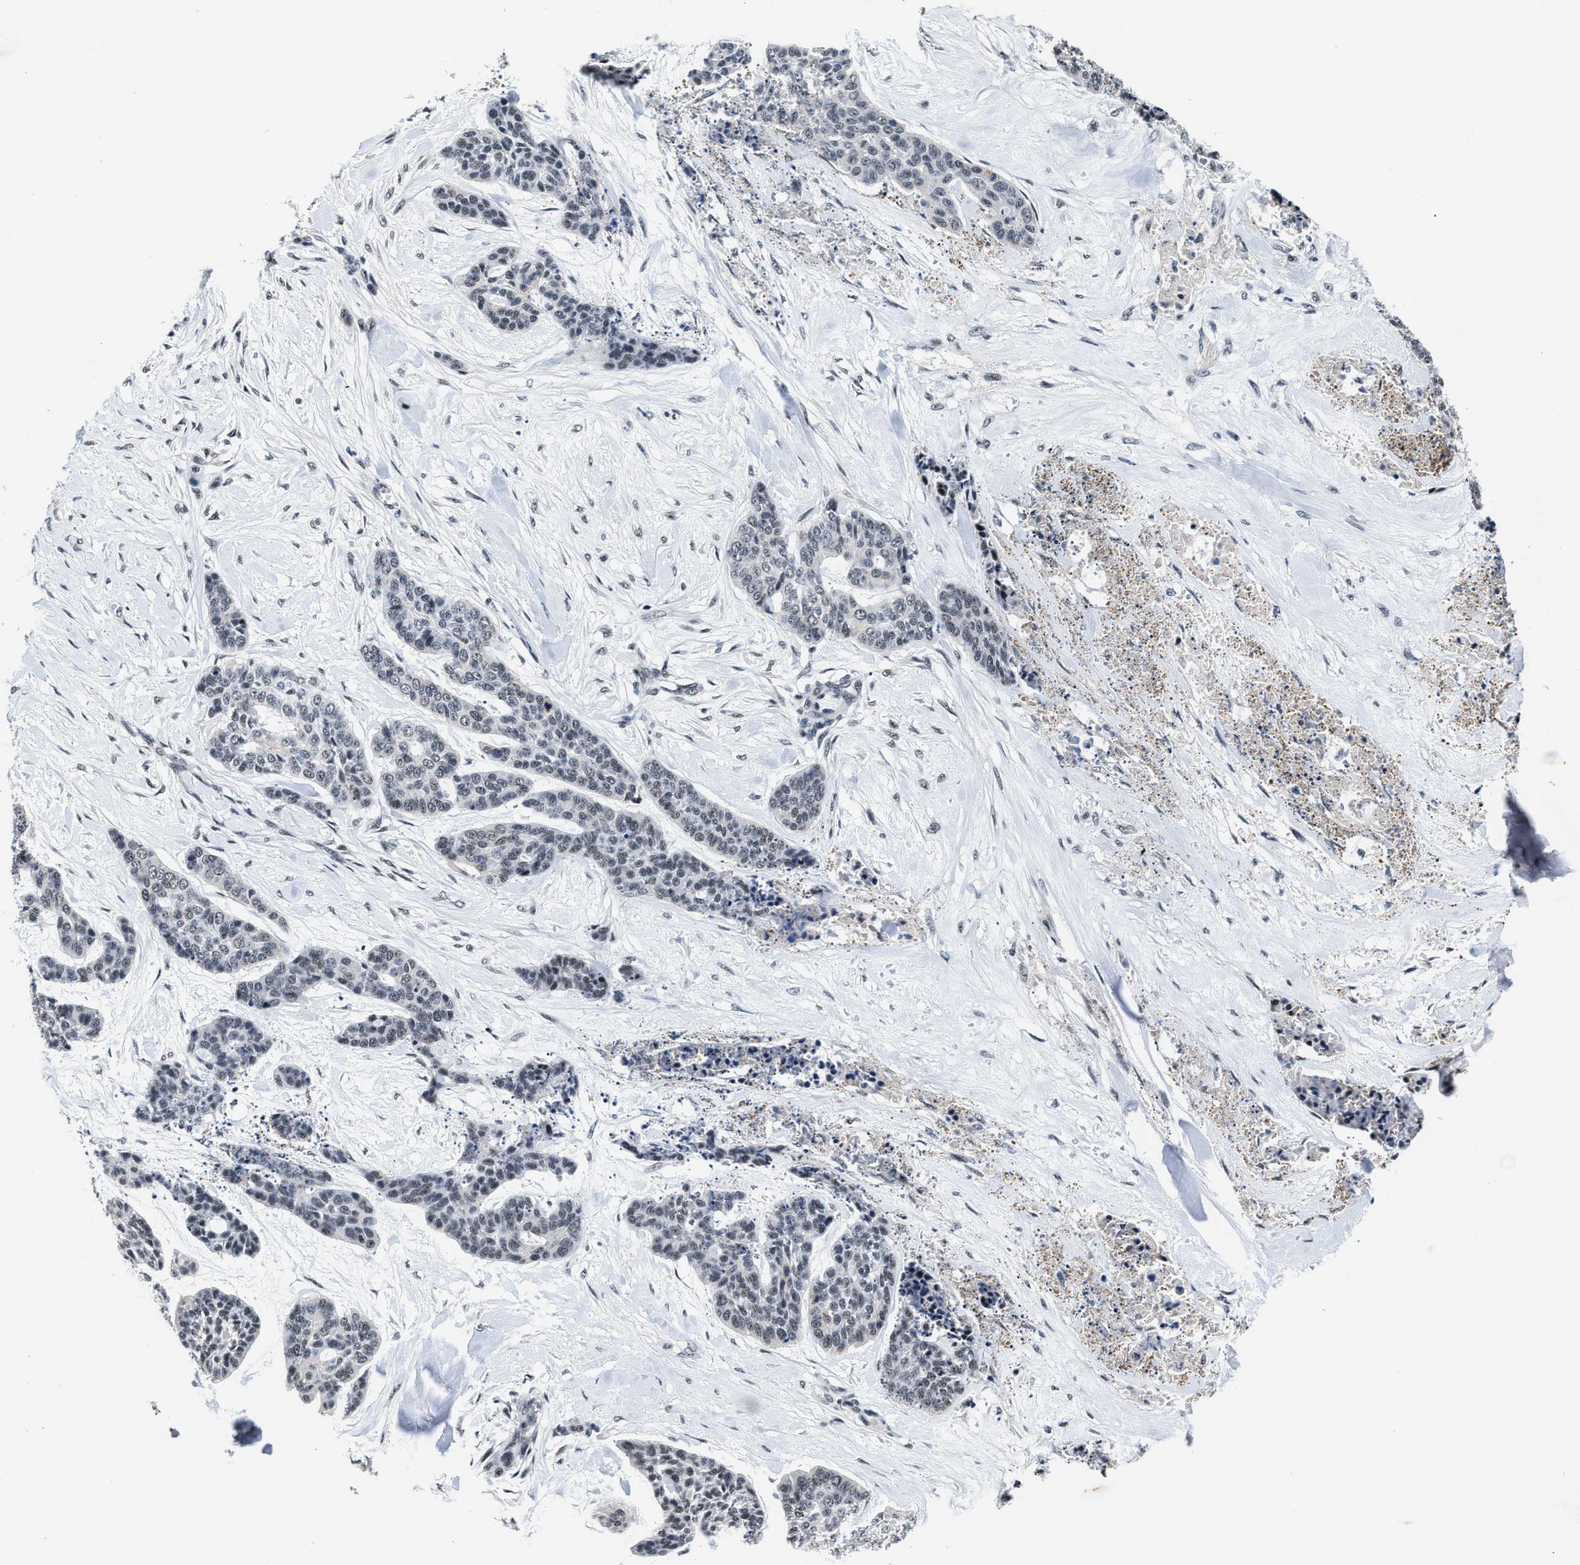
{"staining": {"intensity": "negative", "quantity": "none", "location": "none"}, "tissue": "skin cancer", "cell_type": "Tumor cells", "image_type": "cancer", "snomed": [{"axis": "morphology", "description": "Basal cell carcinoma"}, {"axis": "topography", "description": "Skin"}], "caption": "Immunohistochemistry (IHC) photomicrograph of neoplastic tissue: human basal cell carcinoma (skin) stained with DAB exhibits no significant protein staining in tumor cells.", "gene": "ZNF233", "patient": {"sex": "female", "age": 64}}